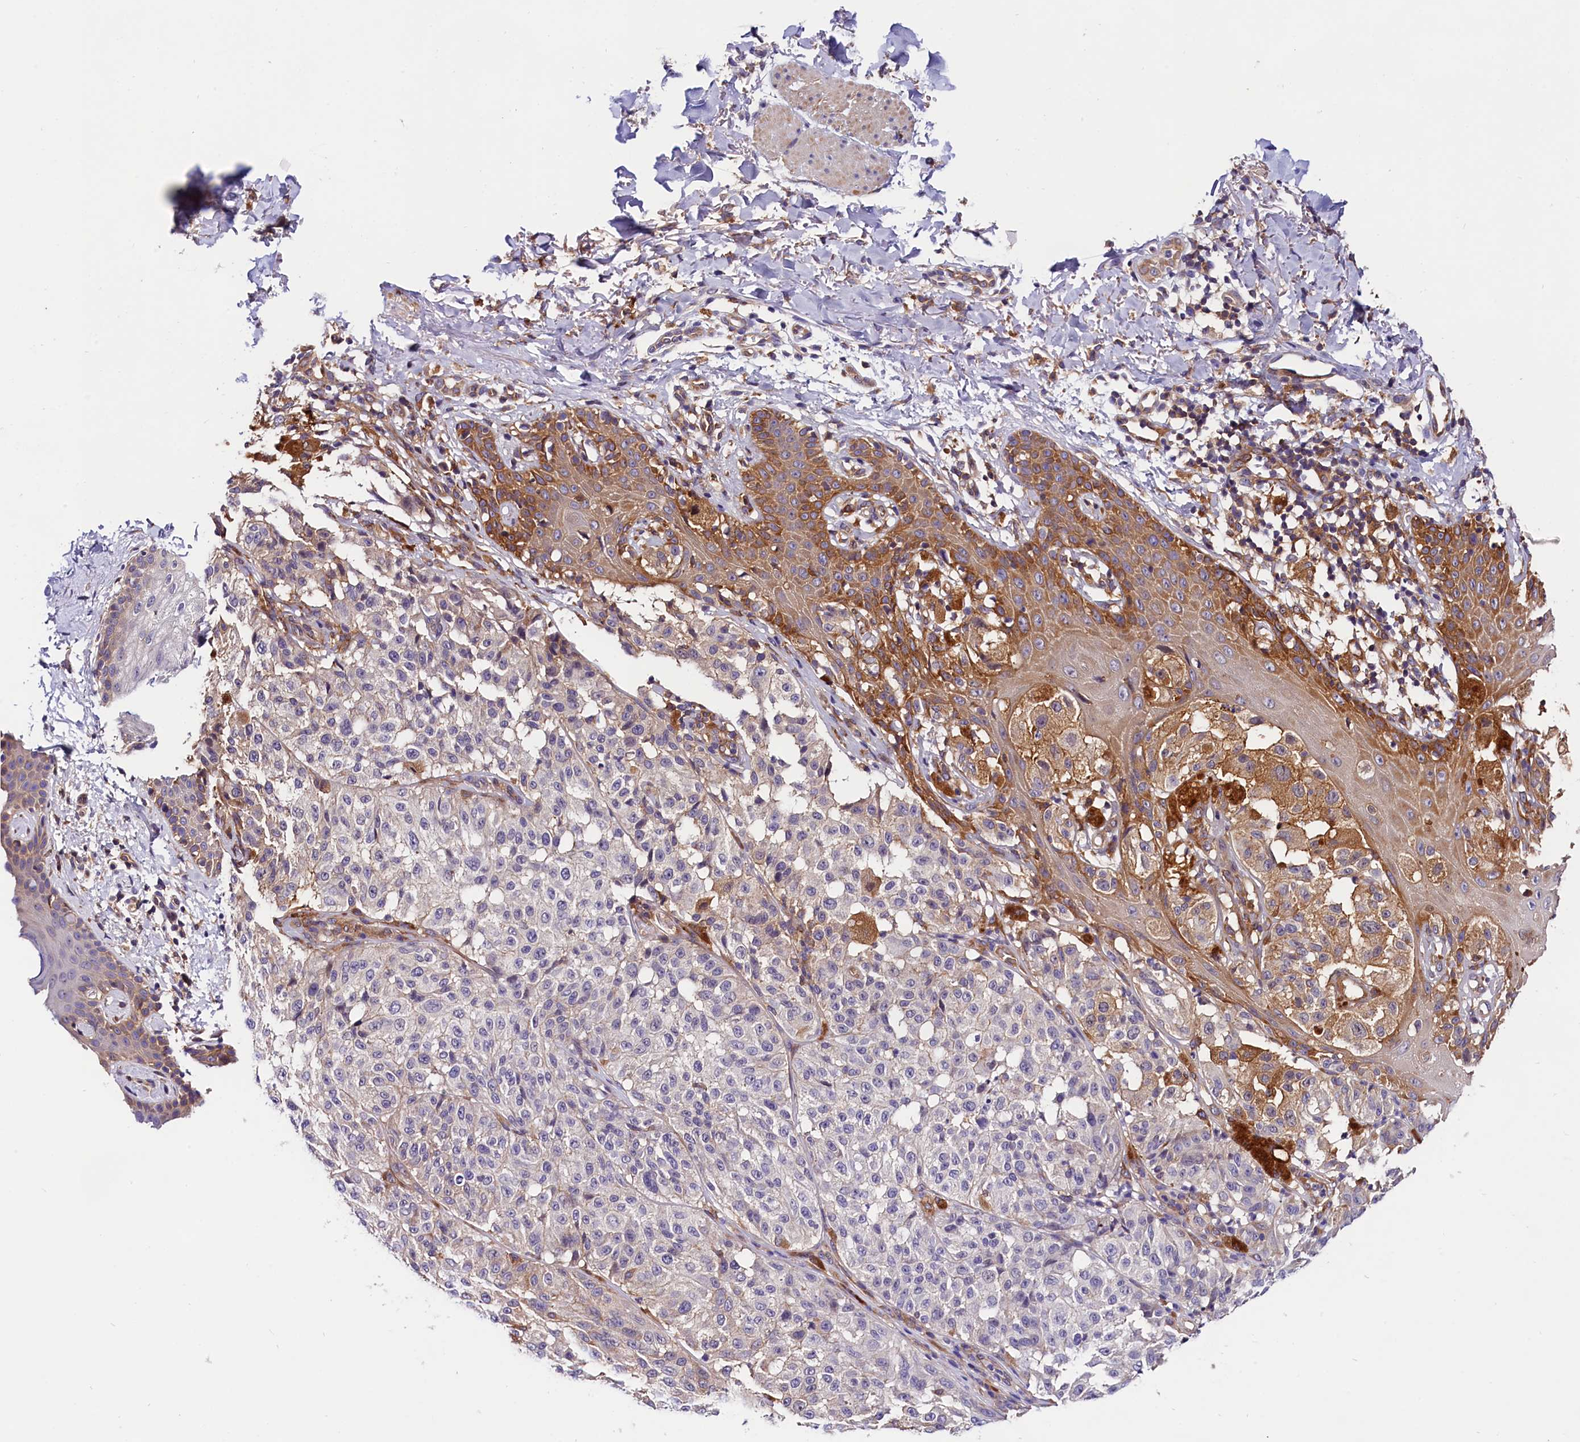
{"staining": {"intensity": "negative", "quantity": "none", "location": "none"}, "tissue": "melanoma", "cell_type": "Tumor cells", "image_type": "cancer", "snomed": [{"axis": "morphology", "description": "Malignant melanoma, NOS"}, {"axis": "topography", "description": "Skin"}], "caption": "High magnification brightfield microscopy of melanoma stained with DAB (3,3'-diaminobenzidine) (brown) and counterstained with hematoxylin (blue): tumor cells show no significant staining.", "gene": "OAS3", "patient": {"sex": "female", "age": 46}}